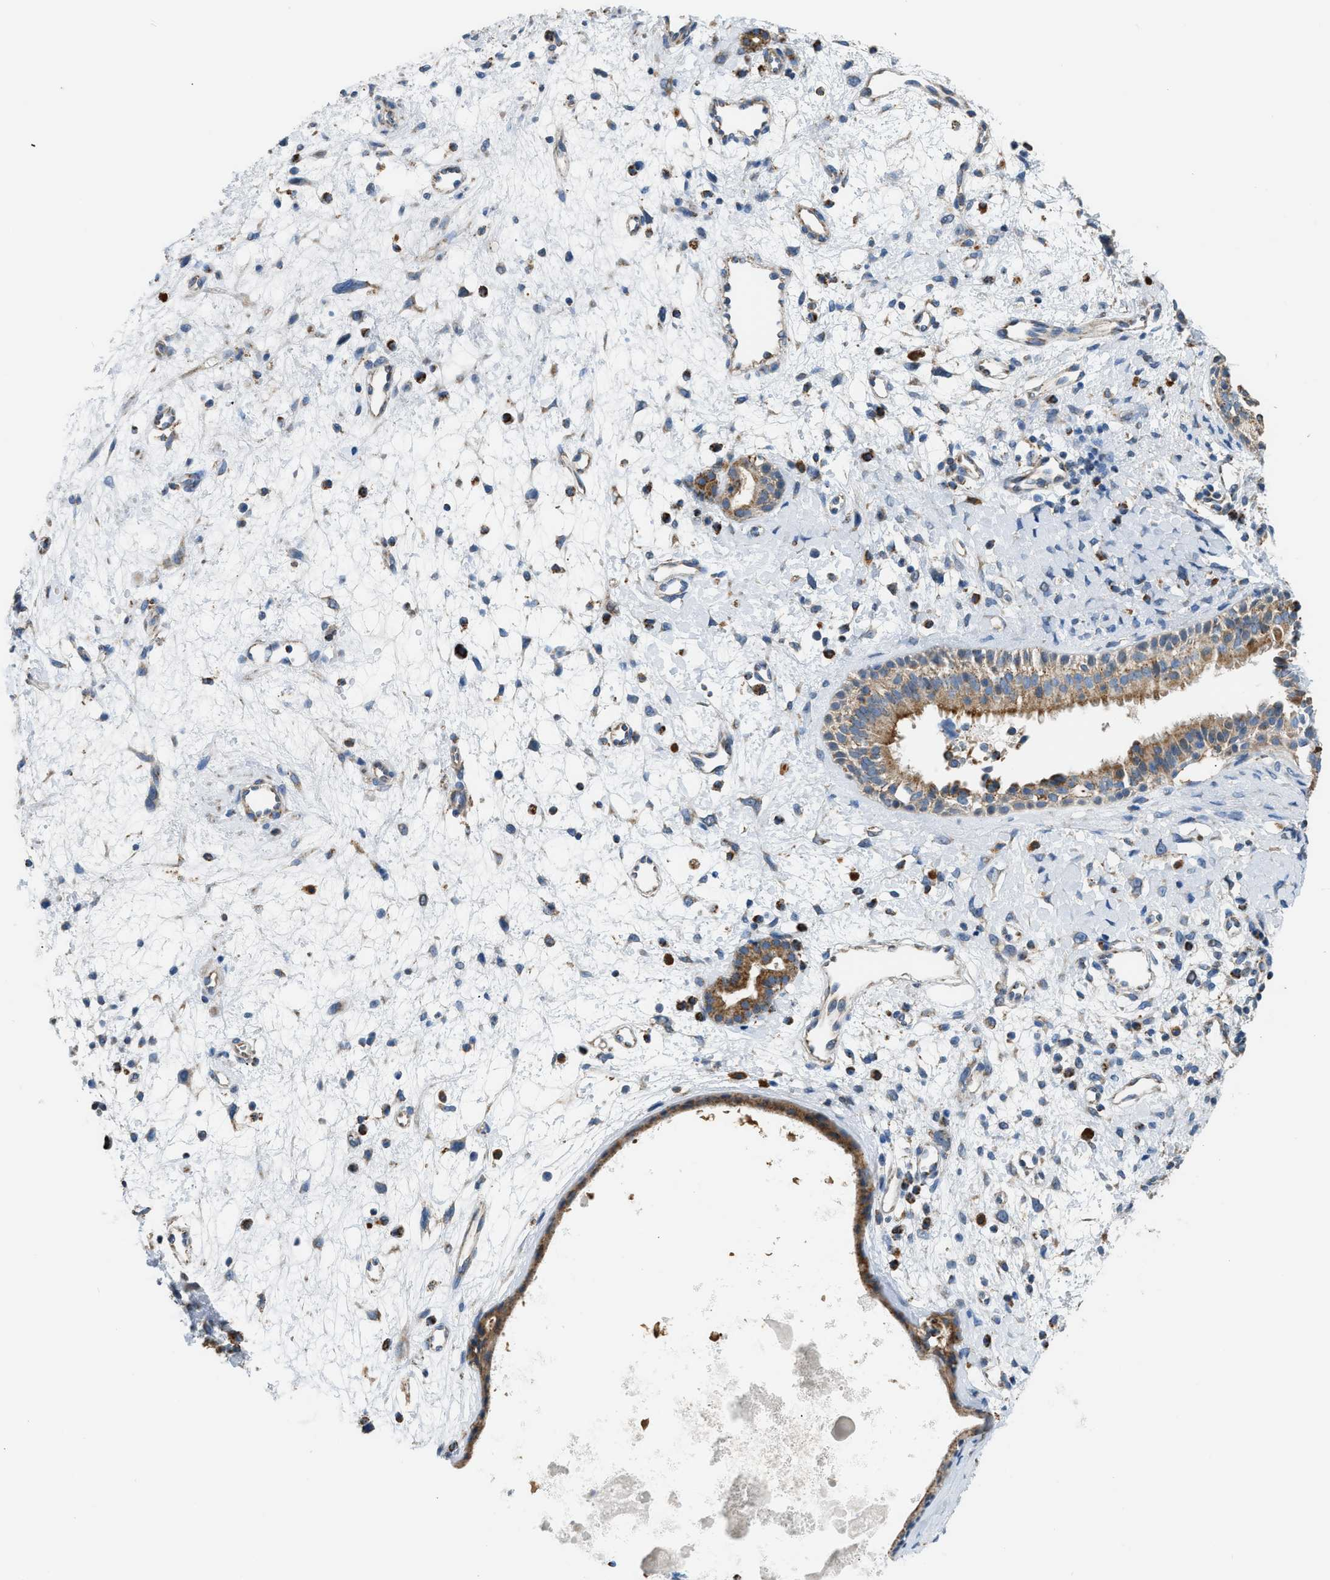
{"staining": {"intensity": "moderate", "quantity": ">75%", "location": "cytoplasmic/membranous"}, "tissue": "nasopharynx", "cell_type": "Respiratory epithelial cells", "image_type": "normal", "snomed": [{"axis": "morphology", "description": "Normal tissue, NOS"}, {"axis": "topography", "description": "Nasopharynx"}], "caption": "A brown stain labels moderate cytoplasmic/membranous expression of a protein in respiratory epithelial cells of benign nasopharynx. Nuclei are stained in blue.", "gene": "ETFB", "patient": {"sex": "male", "age": 22}}